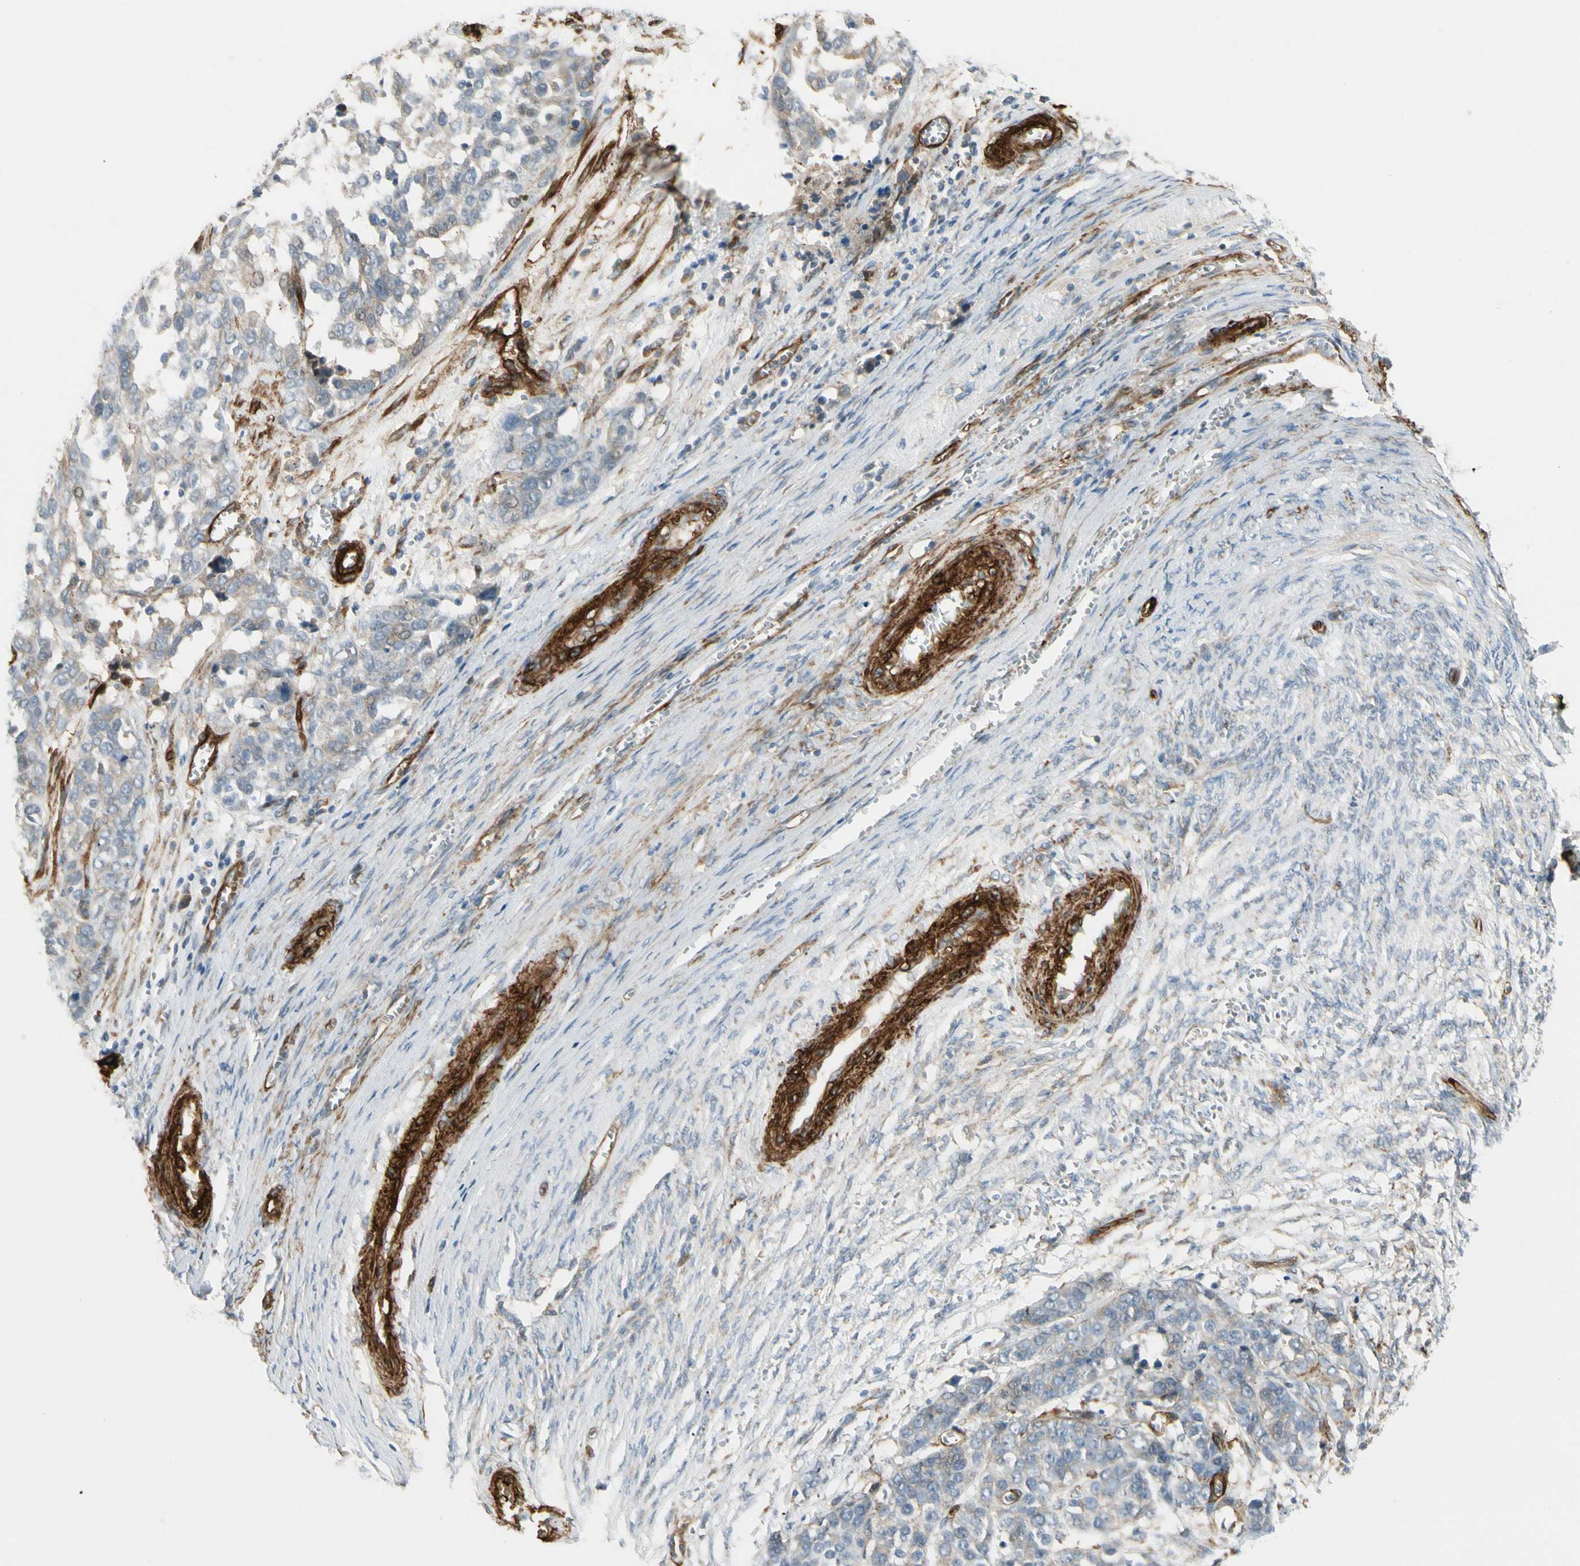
{"staining": {"intensity": "weak", "quantity": "<25%", "location": "cytoplasmic/membranous"}, "tissue": "ovarian cancer", "cell_type": "Tumor cells", "image_type": "cancer", "snomed": [{"axis": "morphology", "description": "Cystadenocarcinoma, serous, NOS"}, {"axis": "topography", "description": "Ovary"}], "caption": "Immunohistochemistry (IHC) image of neoplastic tissue: ovarian cancer (serous cystadenocarcinoma) stained with DAB (3,3'-diaminobenzidine) reveals no significant protein positivity in tumor cells.", "gene": "MCAM", "patient": {"sex": "female", "age": 44}}